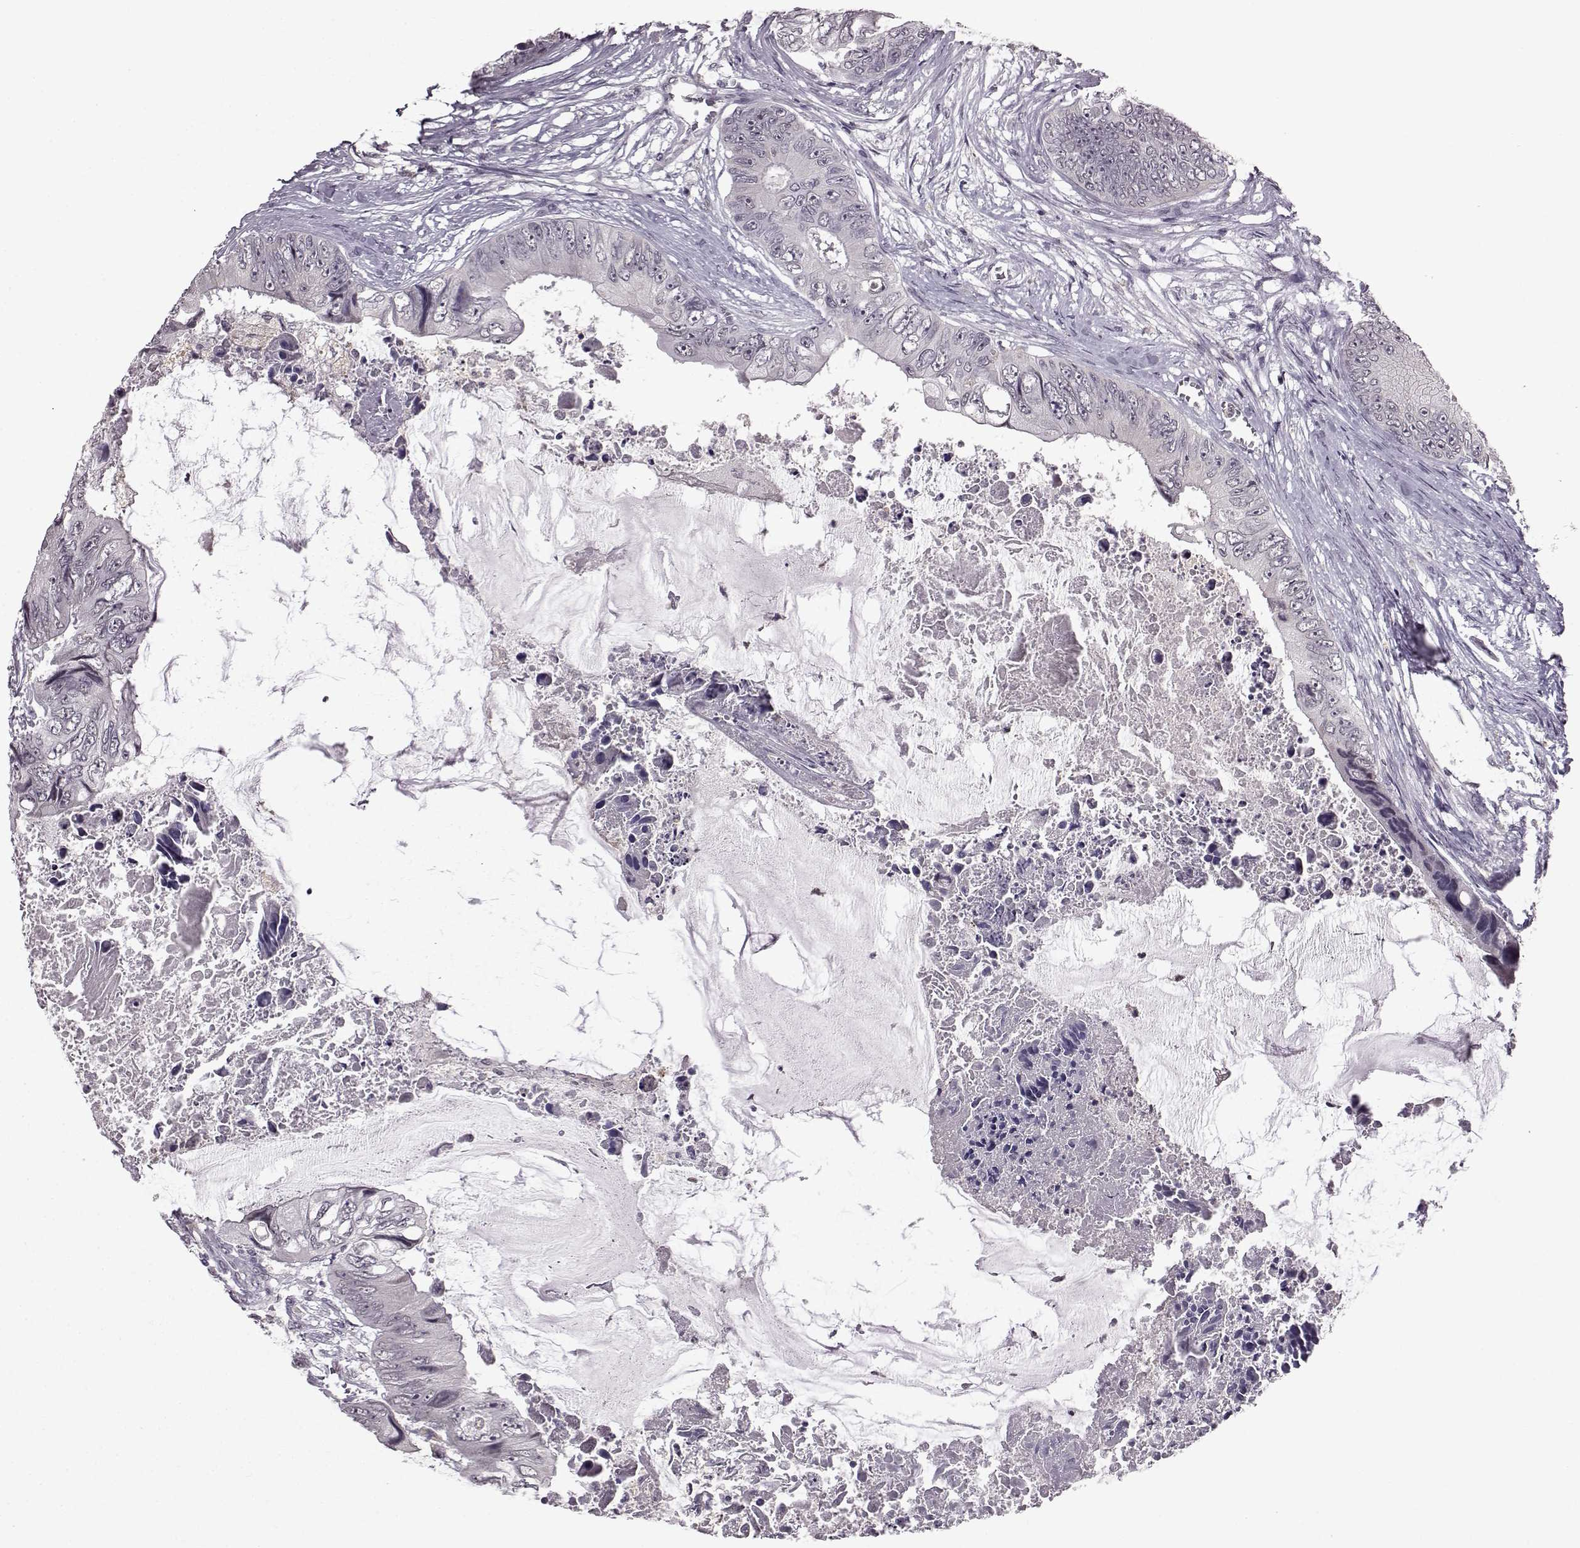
{"staining": {"intensity": "negative", "quantity": "none", "location": "none"}, "tissue": "colorectal cancer", "cell_type": "Tumor cells", "image_type": "cancer", "snomed": [{"axis": "morphology", "description": "Adenocarcinoma, NOS"}, {"axis": "topography", "description": "Rectum"}], "caption": "The photomicrograph shows no significant expression in tumor cells of colorectal adenocarcinoma.", "gene": "SLC28A2", "patient": {"sex": "male", "age": 63}}